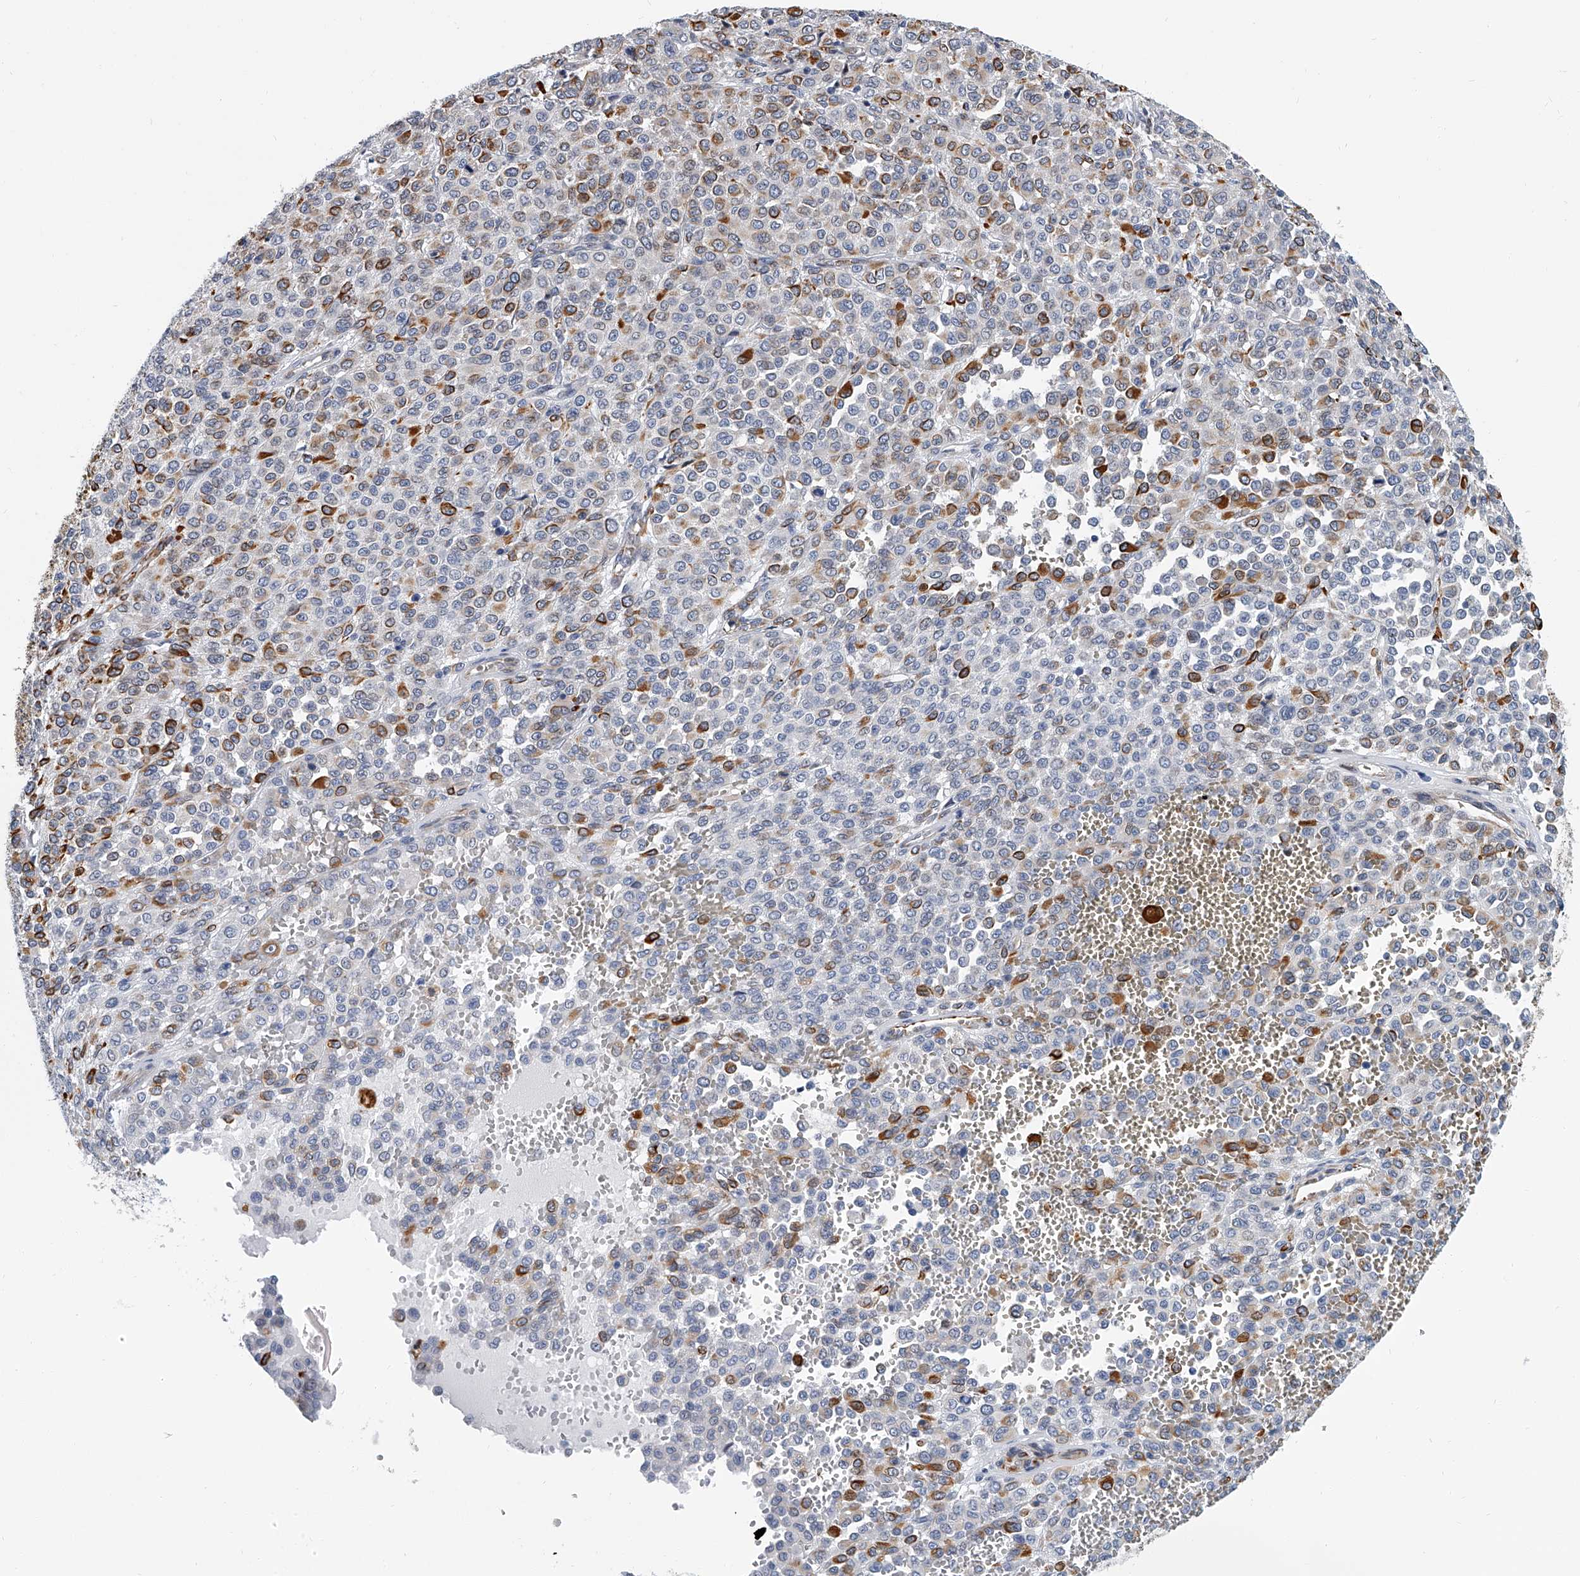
{"staining": {"intensity": "strong", "quantity": "<25%", "location": "cytoplasmic/membranous"}, "tissue": "melanoma", "cell_type": "Tumor cells", "image_type": "cancer", "snomed": [{"axis": "morphology", "description": "Malignant melanoma, Metastatic site"}, {"axis": "topography", "description": "Pancreas"}], "caption": "IHC of human malignant melanoma (metastatic site) displays medium levels of strong cytoplasmic/membranous positivity in about <25% of tumor cells.", "gene": "KIRREL1", "patient": {"sex": "female", "age": 30}}